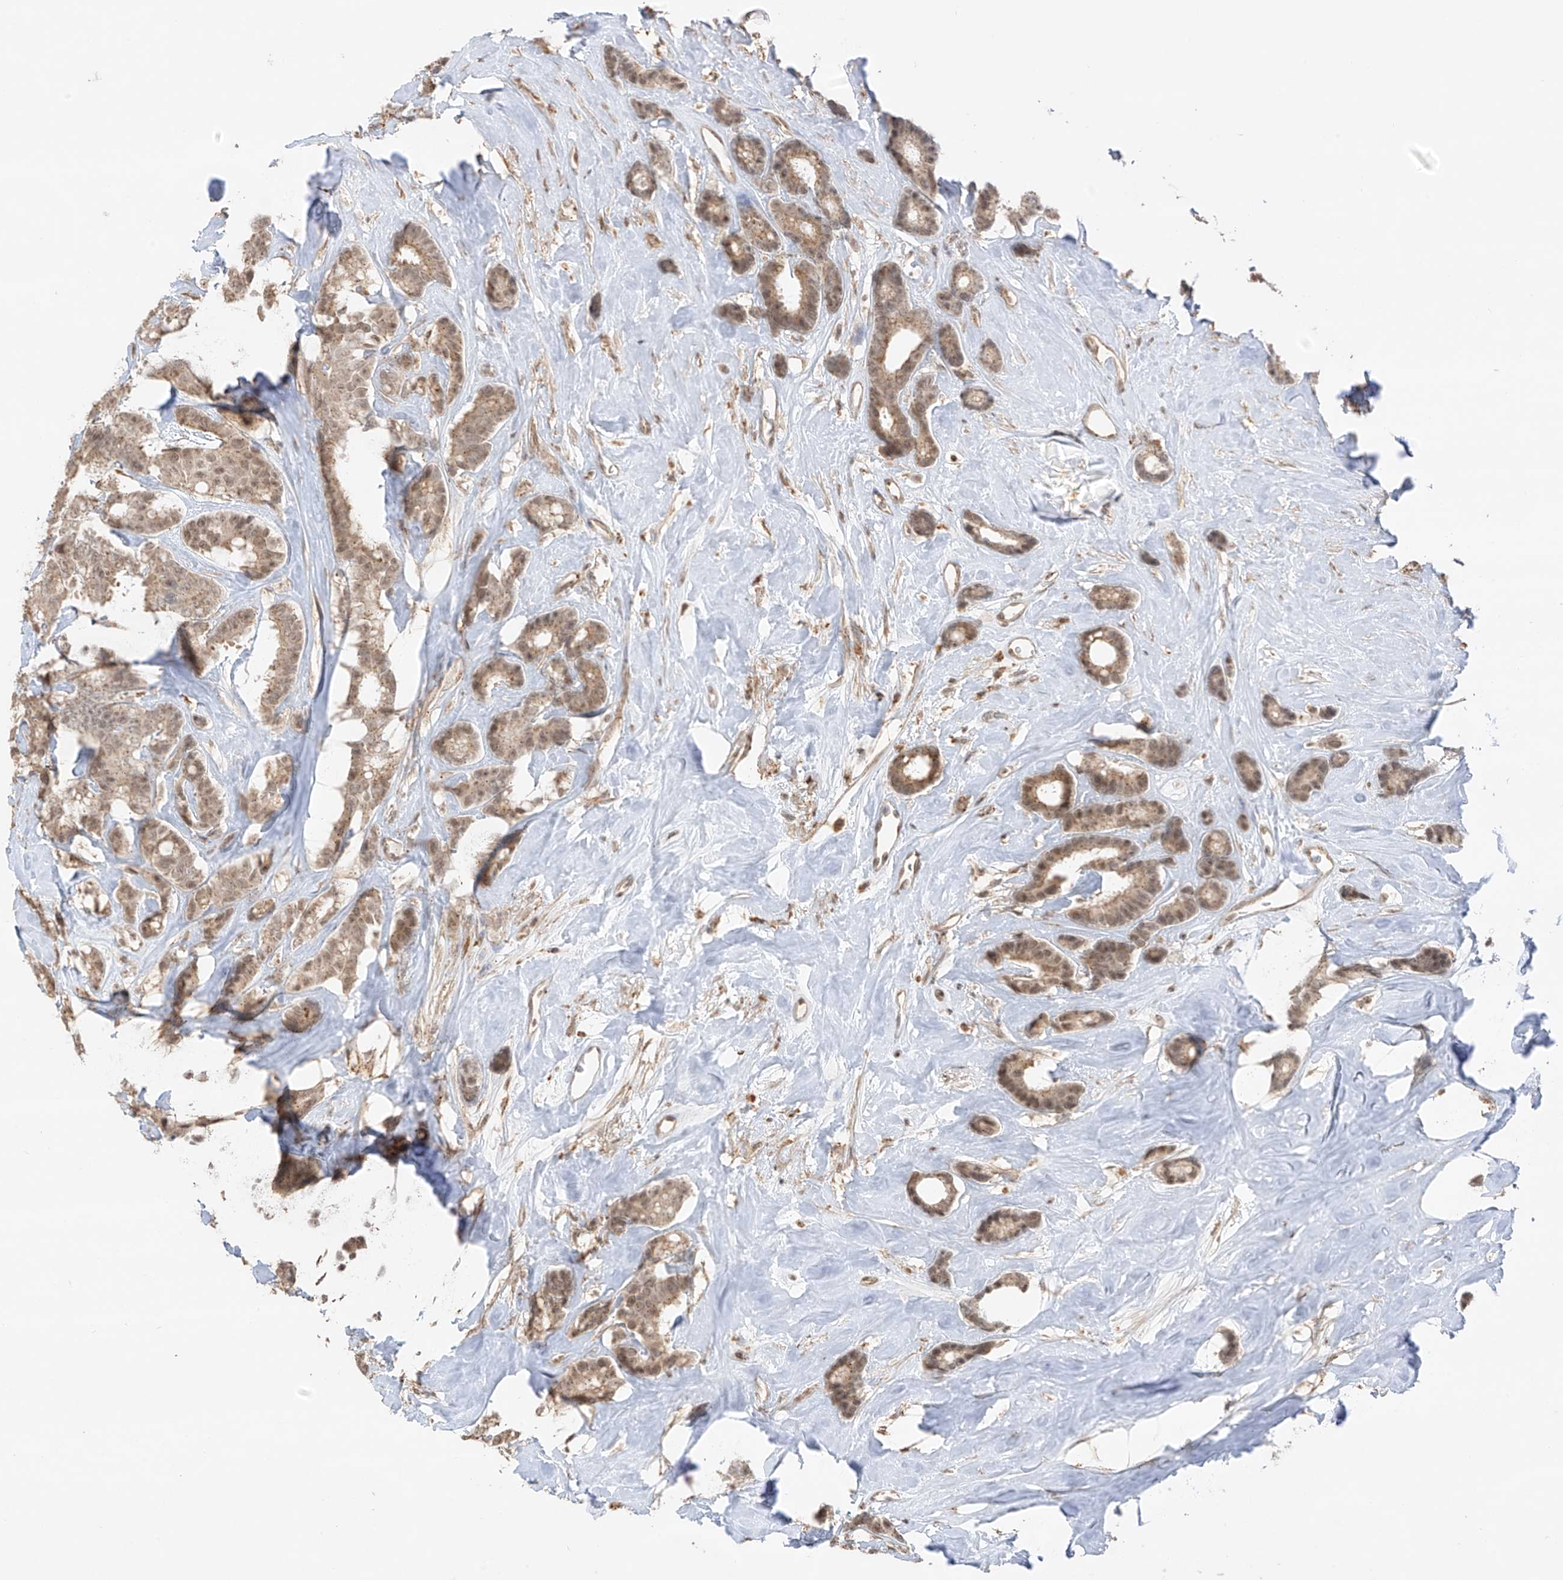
{"staining": {"intensity": "moderate", "quantity": "25%-75%", "location": "cytoplasmic/membranous,nuclear"}, "tissue": "breast cancer", "cell_type": "Tumor cells", "image_type": "cancer", "snomed": [{"axis": "morphology", "description": "Duct carcinoma"}, {"axis": "topography", "description": "Breast"}], "caption": "An image showing moderate cytoplasmic/membranous and nuclear staining in approximately 25%-75% of tumor cells in breast invasive ductal carcinoma, as visualized by brown immunohistochemical staining.", "gene": "N4BP3", "patient": {"sex": "female", "age": 87}}